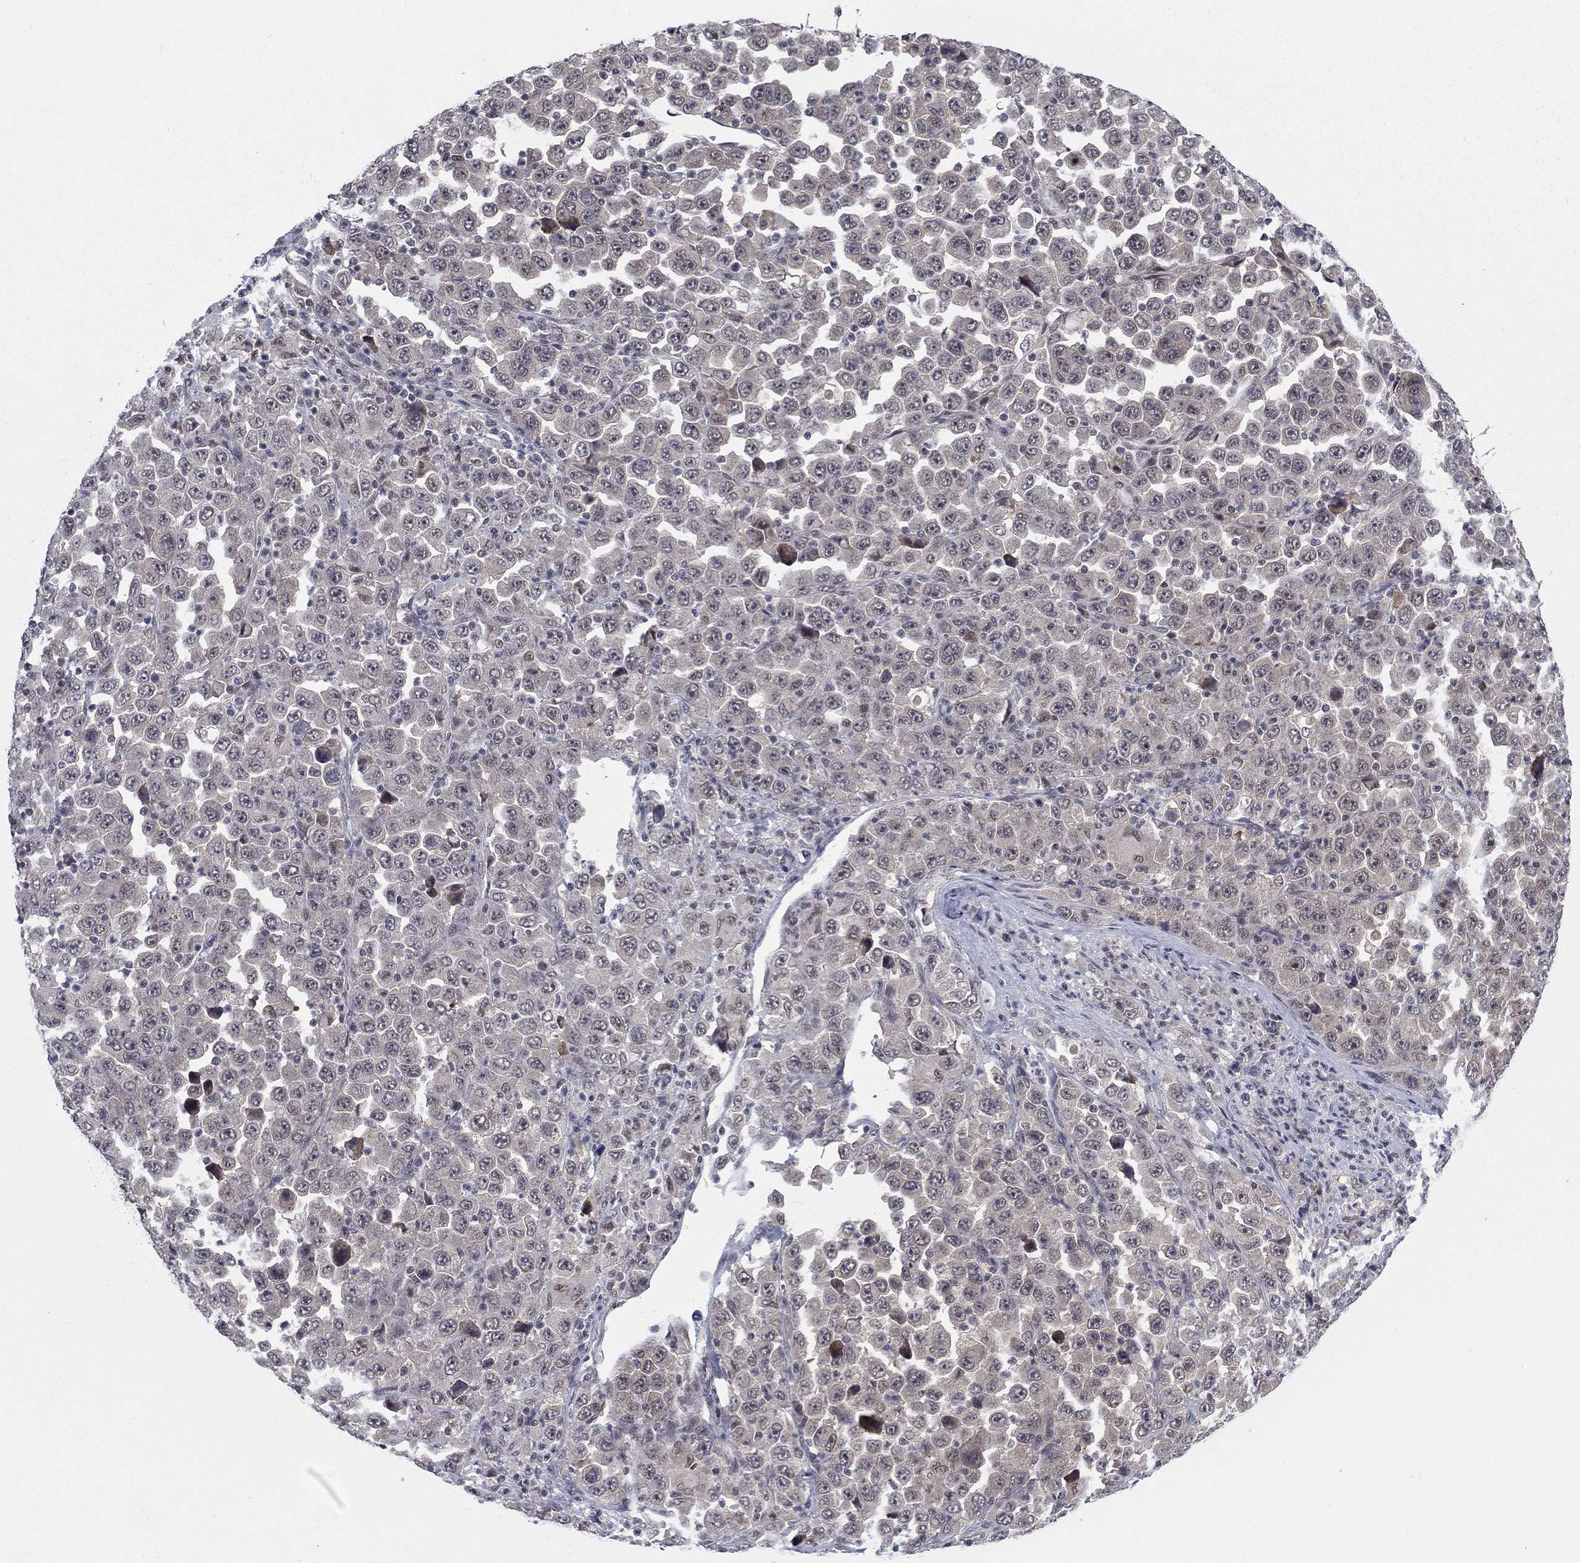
{"staining": {"intensity": "negative", "quantity": "none", "location": "none"}, "tissue": "stomach cancer", "cell_type": "Tumor cells", "image_type": "cancer", "snomed": [{"axis": "morphology", "description": "Normal tissue, NOS"}, {"axis": "morphology", "description": "Adenocarcinoma, NOS"}, {"axis": "topography", "description": "Stomach, upper"}, {"axis": "topography", "description": "Stomach"}], "caption": "Adenocarcinoma (stomach) was stained to show a protein in brown. There is no significant positivity in tumor cells.", "gene": "FYTTD1", "patient": {"sex": "male", "age": 59}}